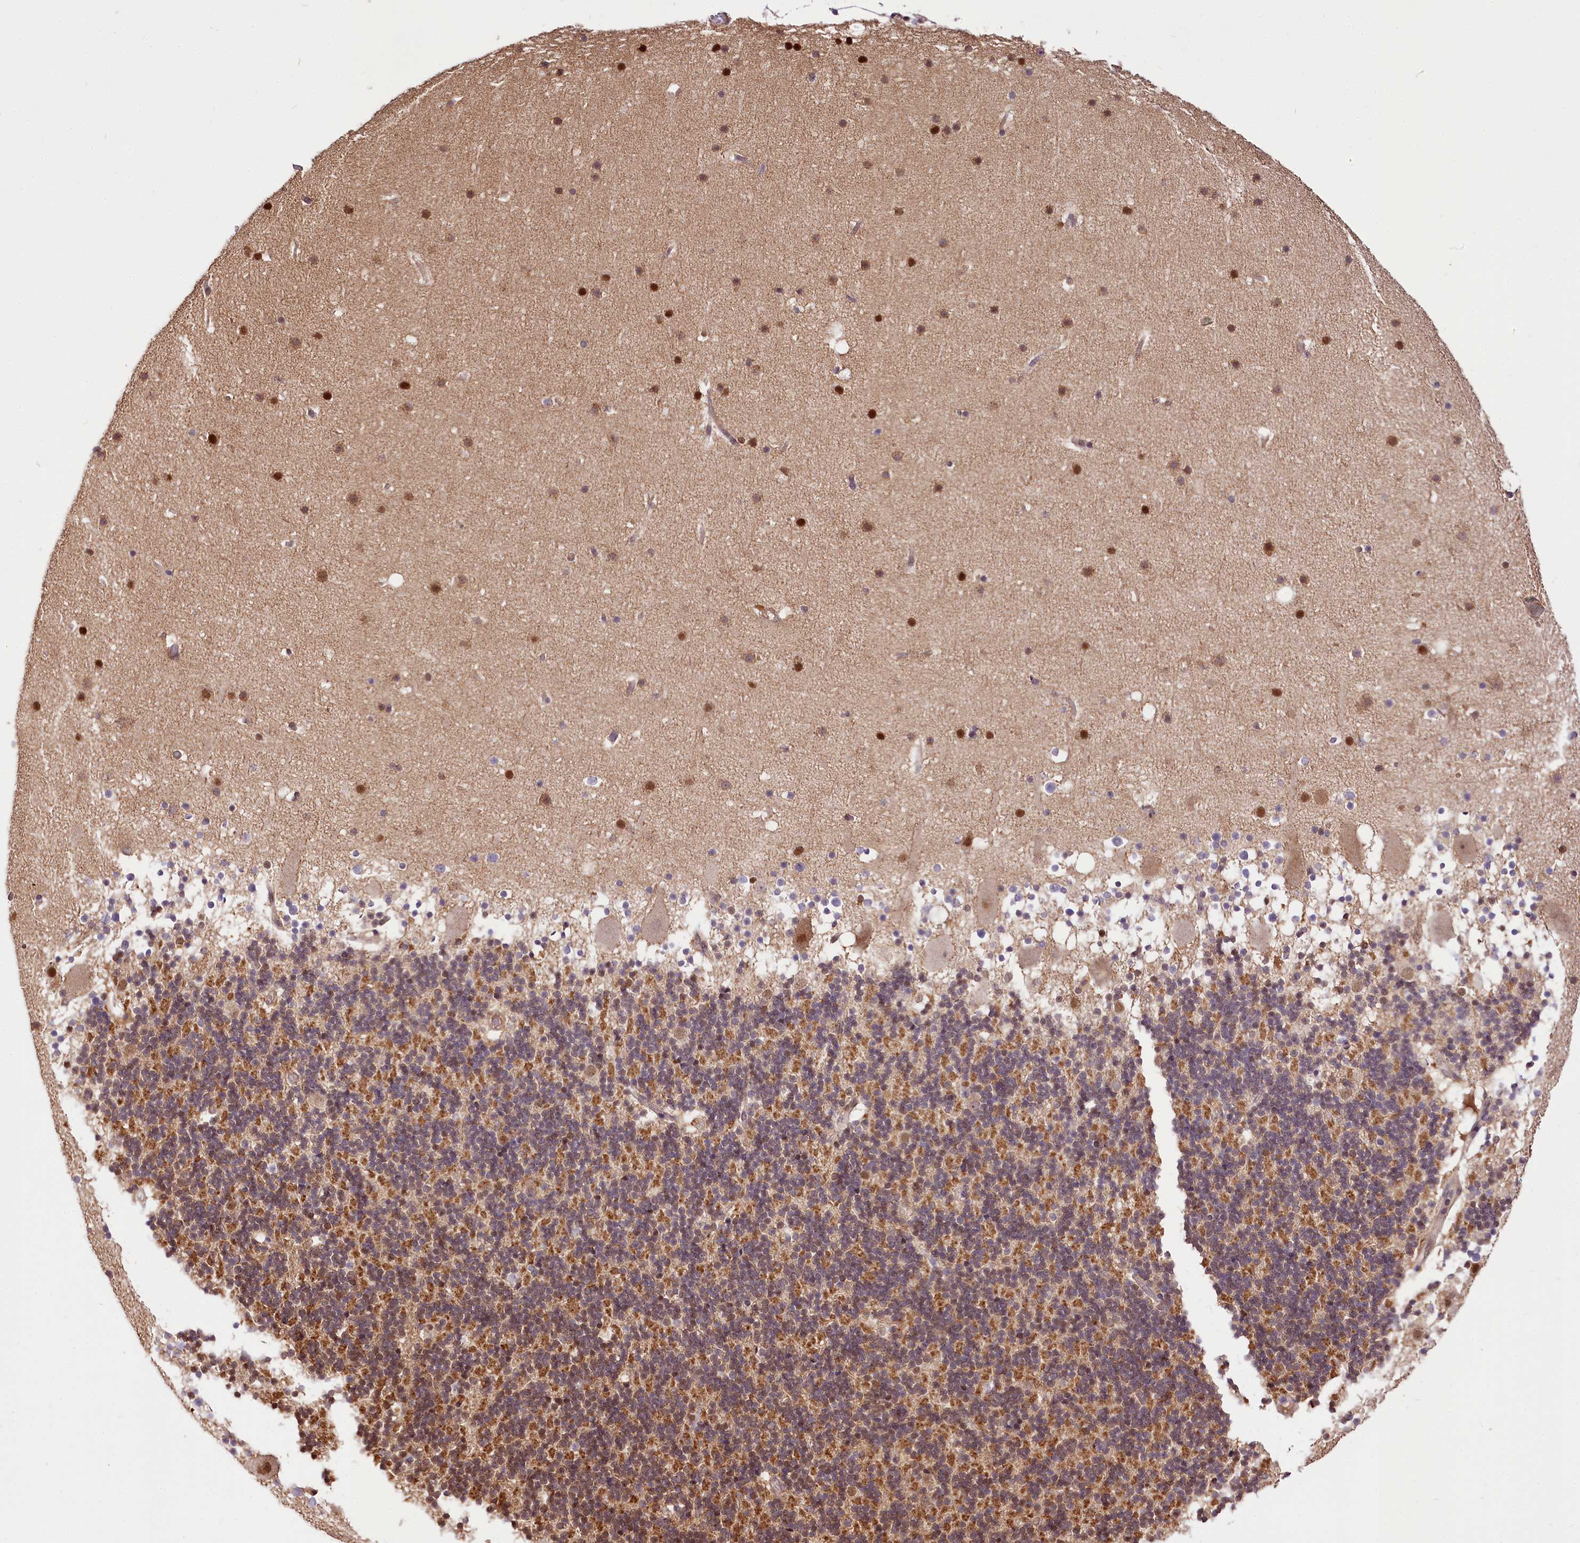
{"staining": {"intensity": "moderate", "quantity": ">75%", "location": "cytoplasmic/membranous,nuclear"}, "tissue": "cerebellum", "cell_type": "Cells in granular layer", "image_type": "normal", "snomed": [{"axis": "morphology", "description": "Normal tissue, NOS"}, {"axis": "topography", "description": "Cerebellum"}], "caption": "A brown stain highlights moderate cytoplasmic/membranous,nuclear expression of a protein in cells in granular layer of unremarkable cerebellum. Nuclei are stained in blue.", "gene": "GNL3L", "patient": {"sex": "male", "age": 57}}